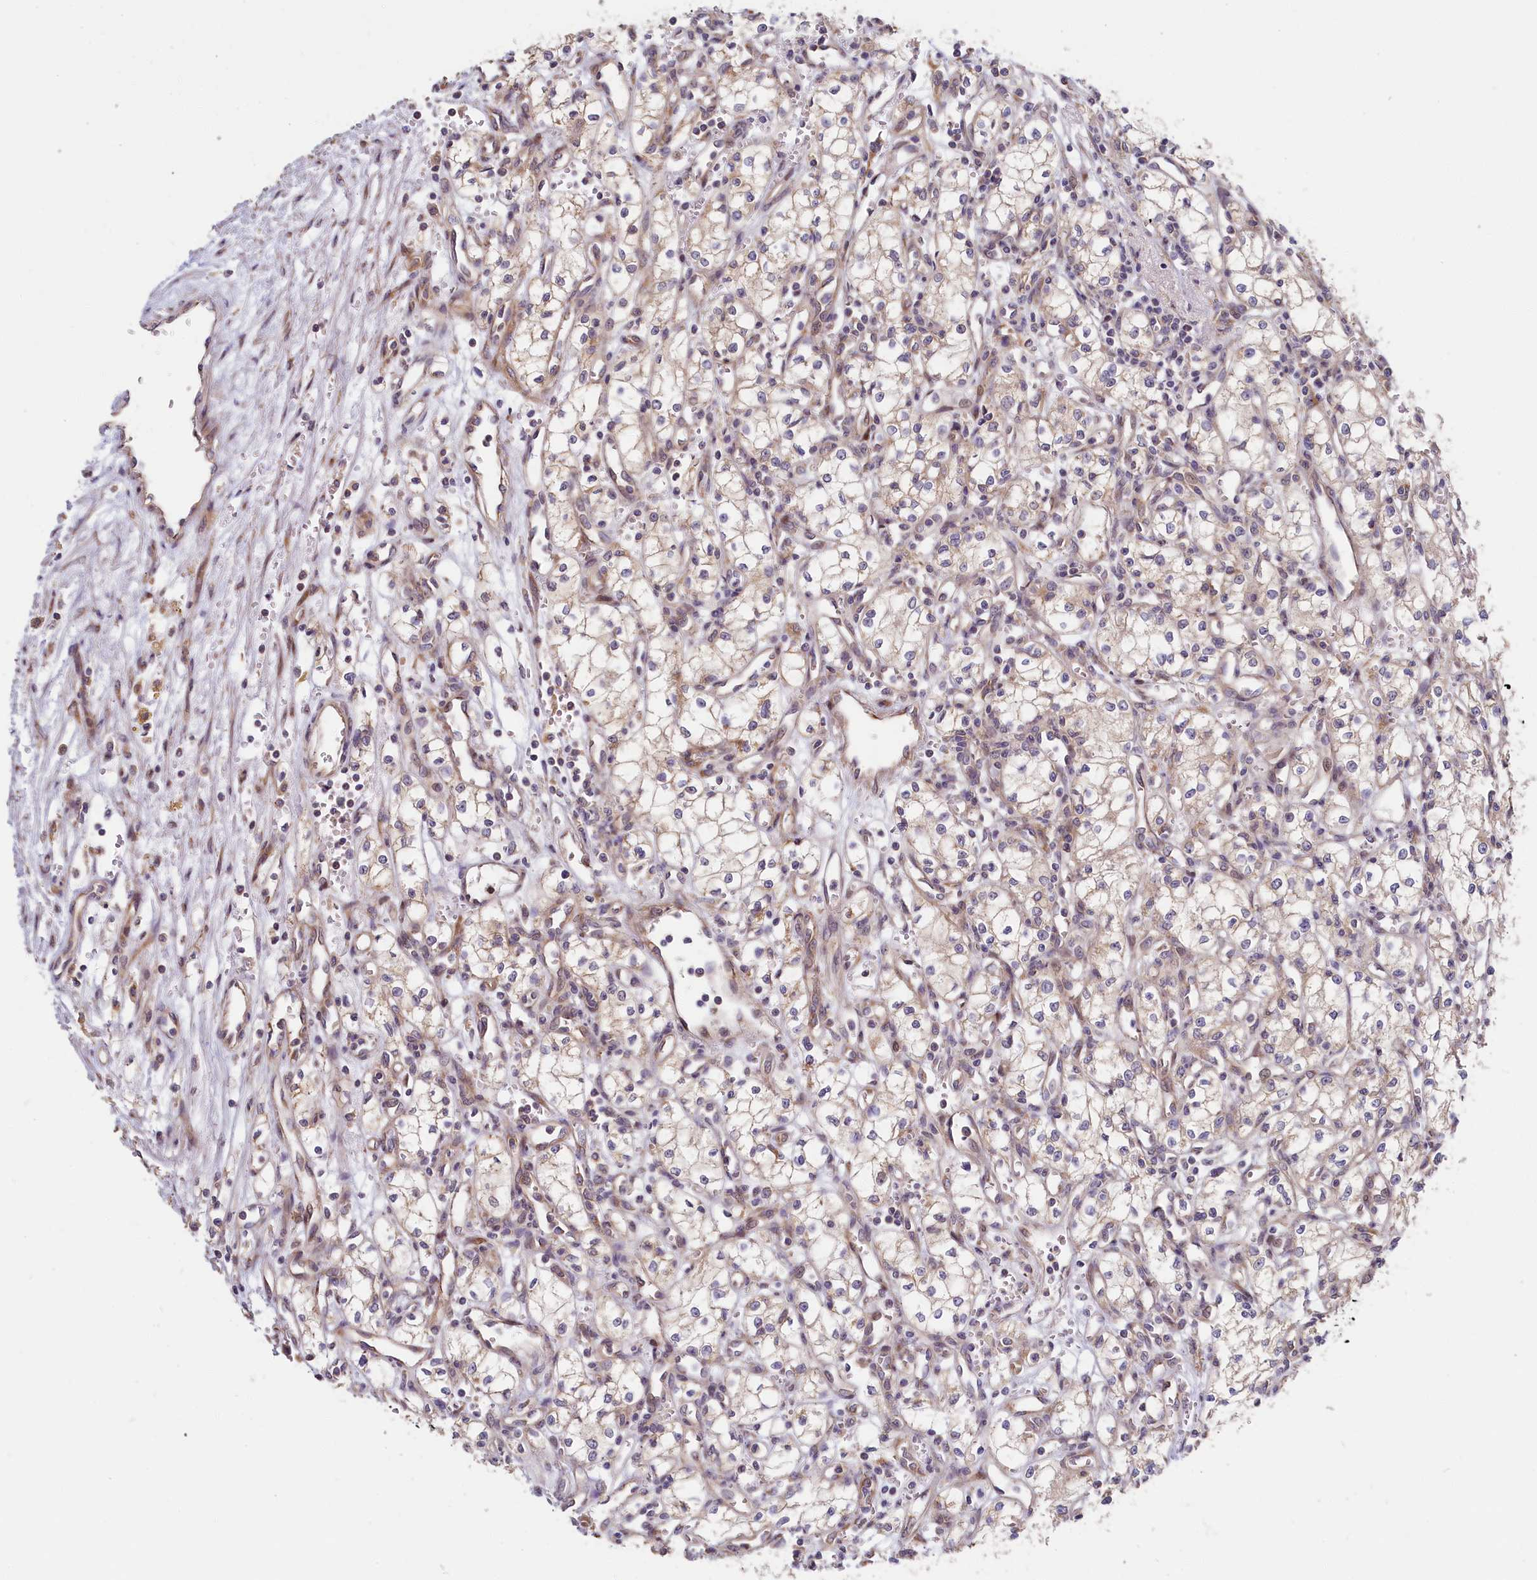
{"staining": {"intensity": "negative", "quantity": "none", "location": "none"}, "tissue": "renal cancer", "cell_type": "Tumor cells", "image_type": "cancer", "snomed": [{"axis": "morphology", "description": "Adenocarcinoma, NOS"}, {"axis": "topography", "description": "Kidney"}], "caption": "Immunohistochemistry of renal cancer displays no staining in tumor cells. (Immunohistochemistry, brightfield microscopy, high magnification).", "gene": "CEP44", "patient": {"sex": "male", "age": 59}}